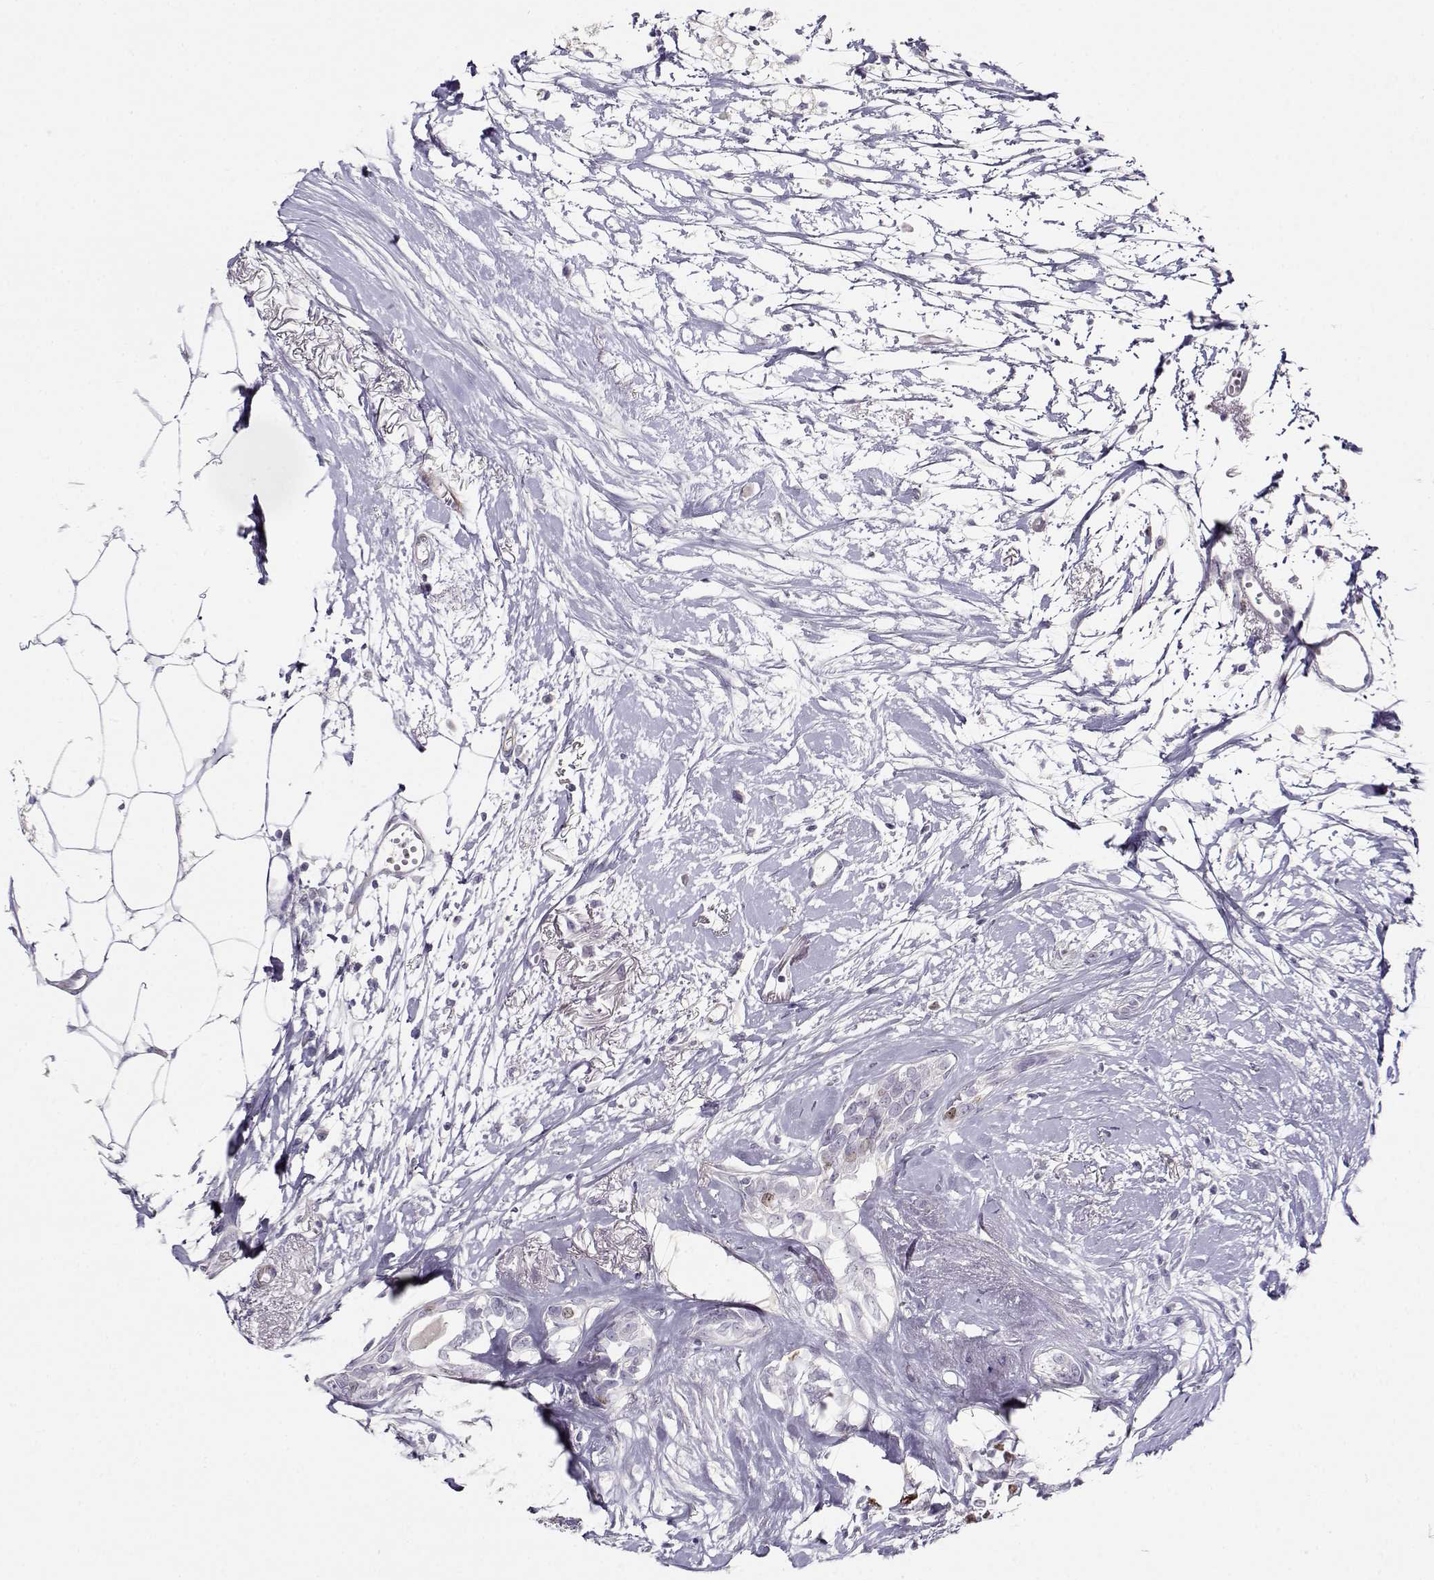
{"staining": {"intensity": "negative", "quantity": "none", "location": "none"}, "tissue": "breast cancer", "cell_type": "Tumor cells", "image_type": "cancer", "snomed": [{"axis": "morphology", "description": "Duct carcinoma"}, {"axis": "topography", "description": "Breast"}], "caption": "Histopathology image shows no significant protein positivity in tumor cells of invasive ductal carcinoma (breast).", "gene": "NPW", "patient": {"sex": "female", "age": 40}}